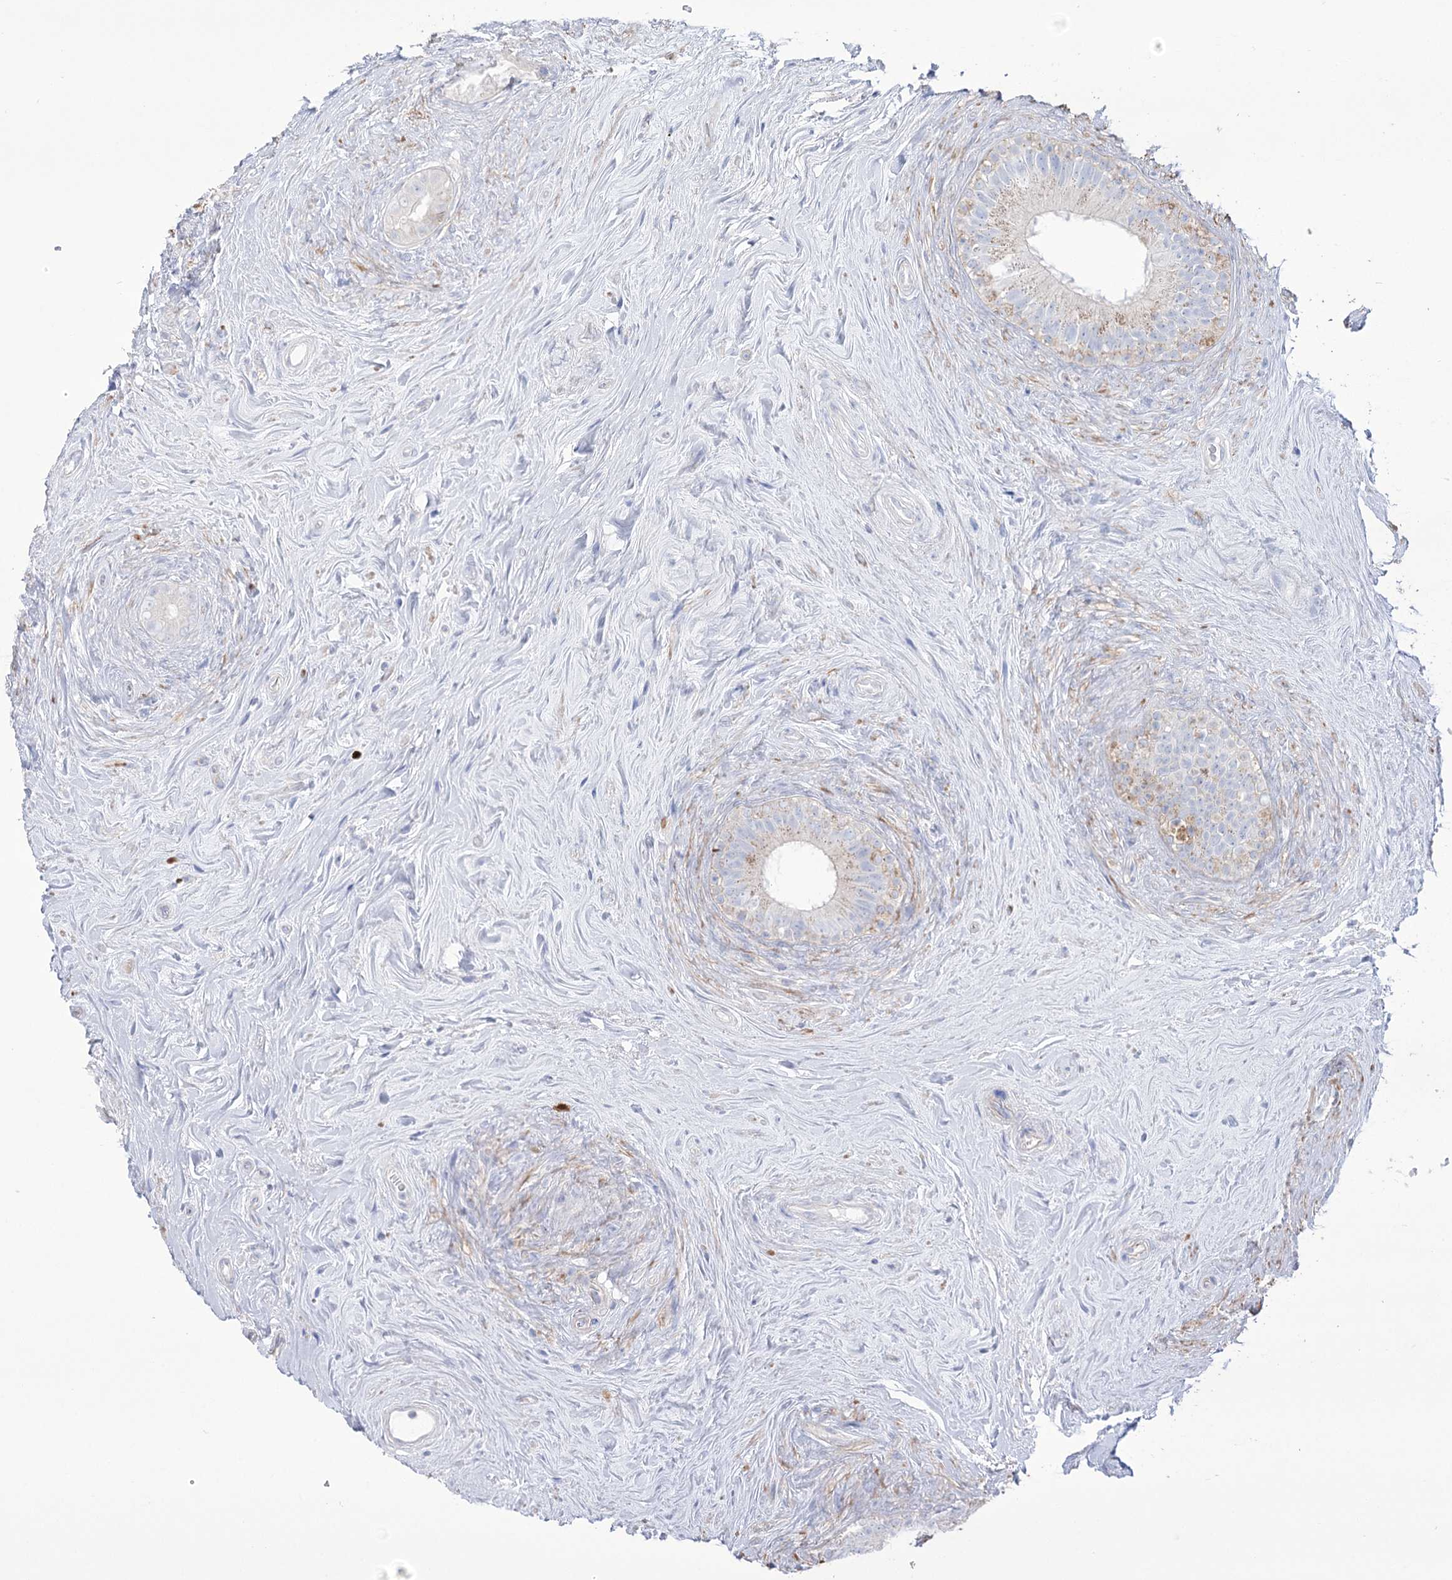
{"staining": {"intensity": "negative", "quantity": "none", "location": "none"}, "tissue": "epididymis", "cell_type": "Glandular cells", "image_type": "normal", "snomed": [{"axis": "morphology", "description": "Normal tissue, NOS"}, {"axis": "topography", "description": "Epididymis"}], "caption": "Immunohistochemical staining of unremarkable epididymis displays no significant expression in glandular cells.", "gene": "FAM216A", "patient": {"sex": "male", "age": 84}}